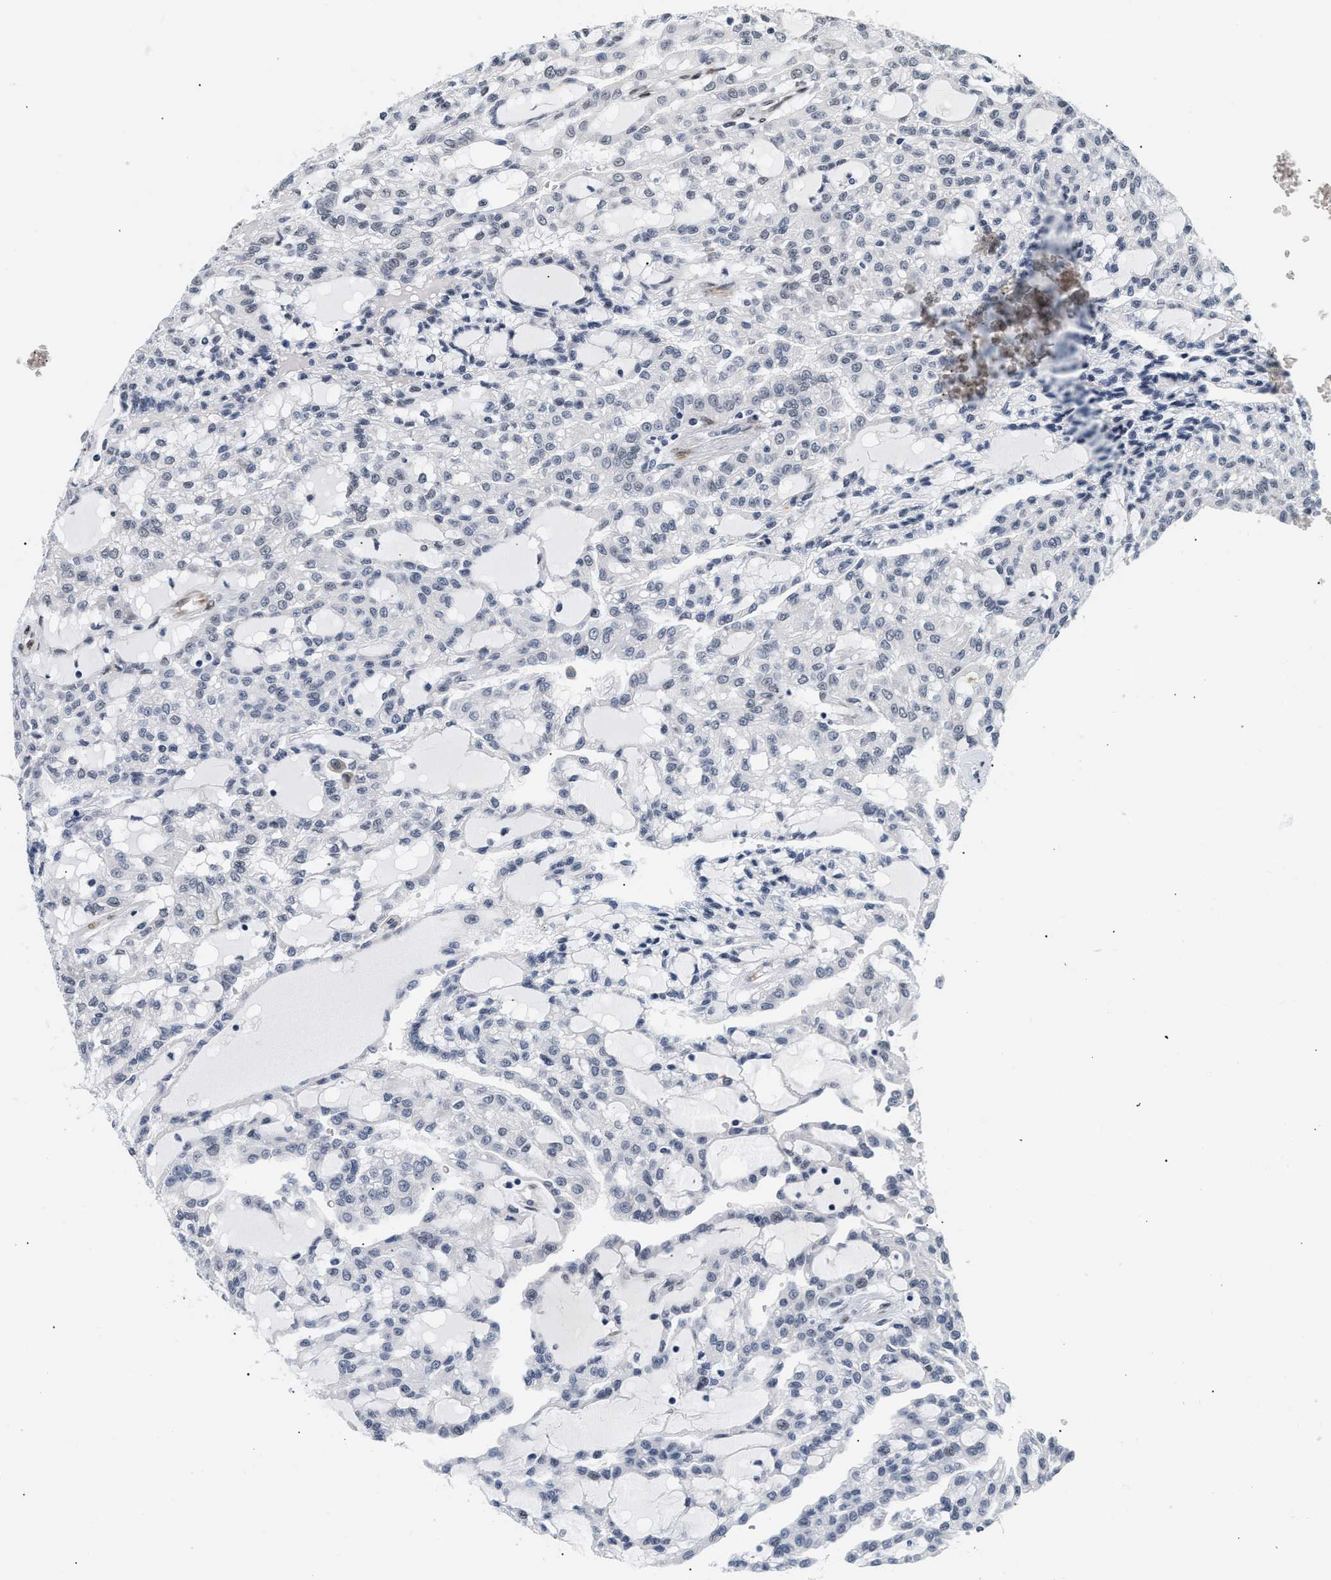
{"staining": {"intensity": "negative", "quantity": "none", "location": "none"}, "tissue": "renal cancer", "cell_type": "Tumor cells", "image_type": "cancer", "snomed": [{"axis": "morphology", "description": "Adenocarcinoma, NOS"}, {"axis": "topography", "description": "Kidney"}], "caption": "Renal cancer was stained to show a protein in brown. There is no significant staining in tumor cells.", "gene": "THOC1", "patient": {"sex": "male", "age": 63}}